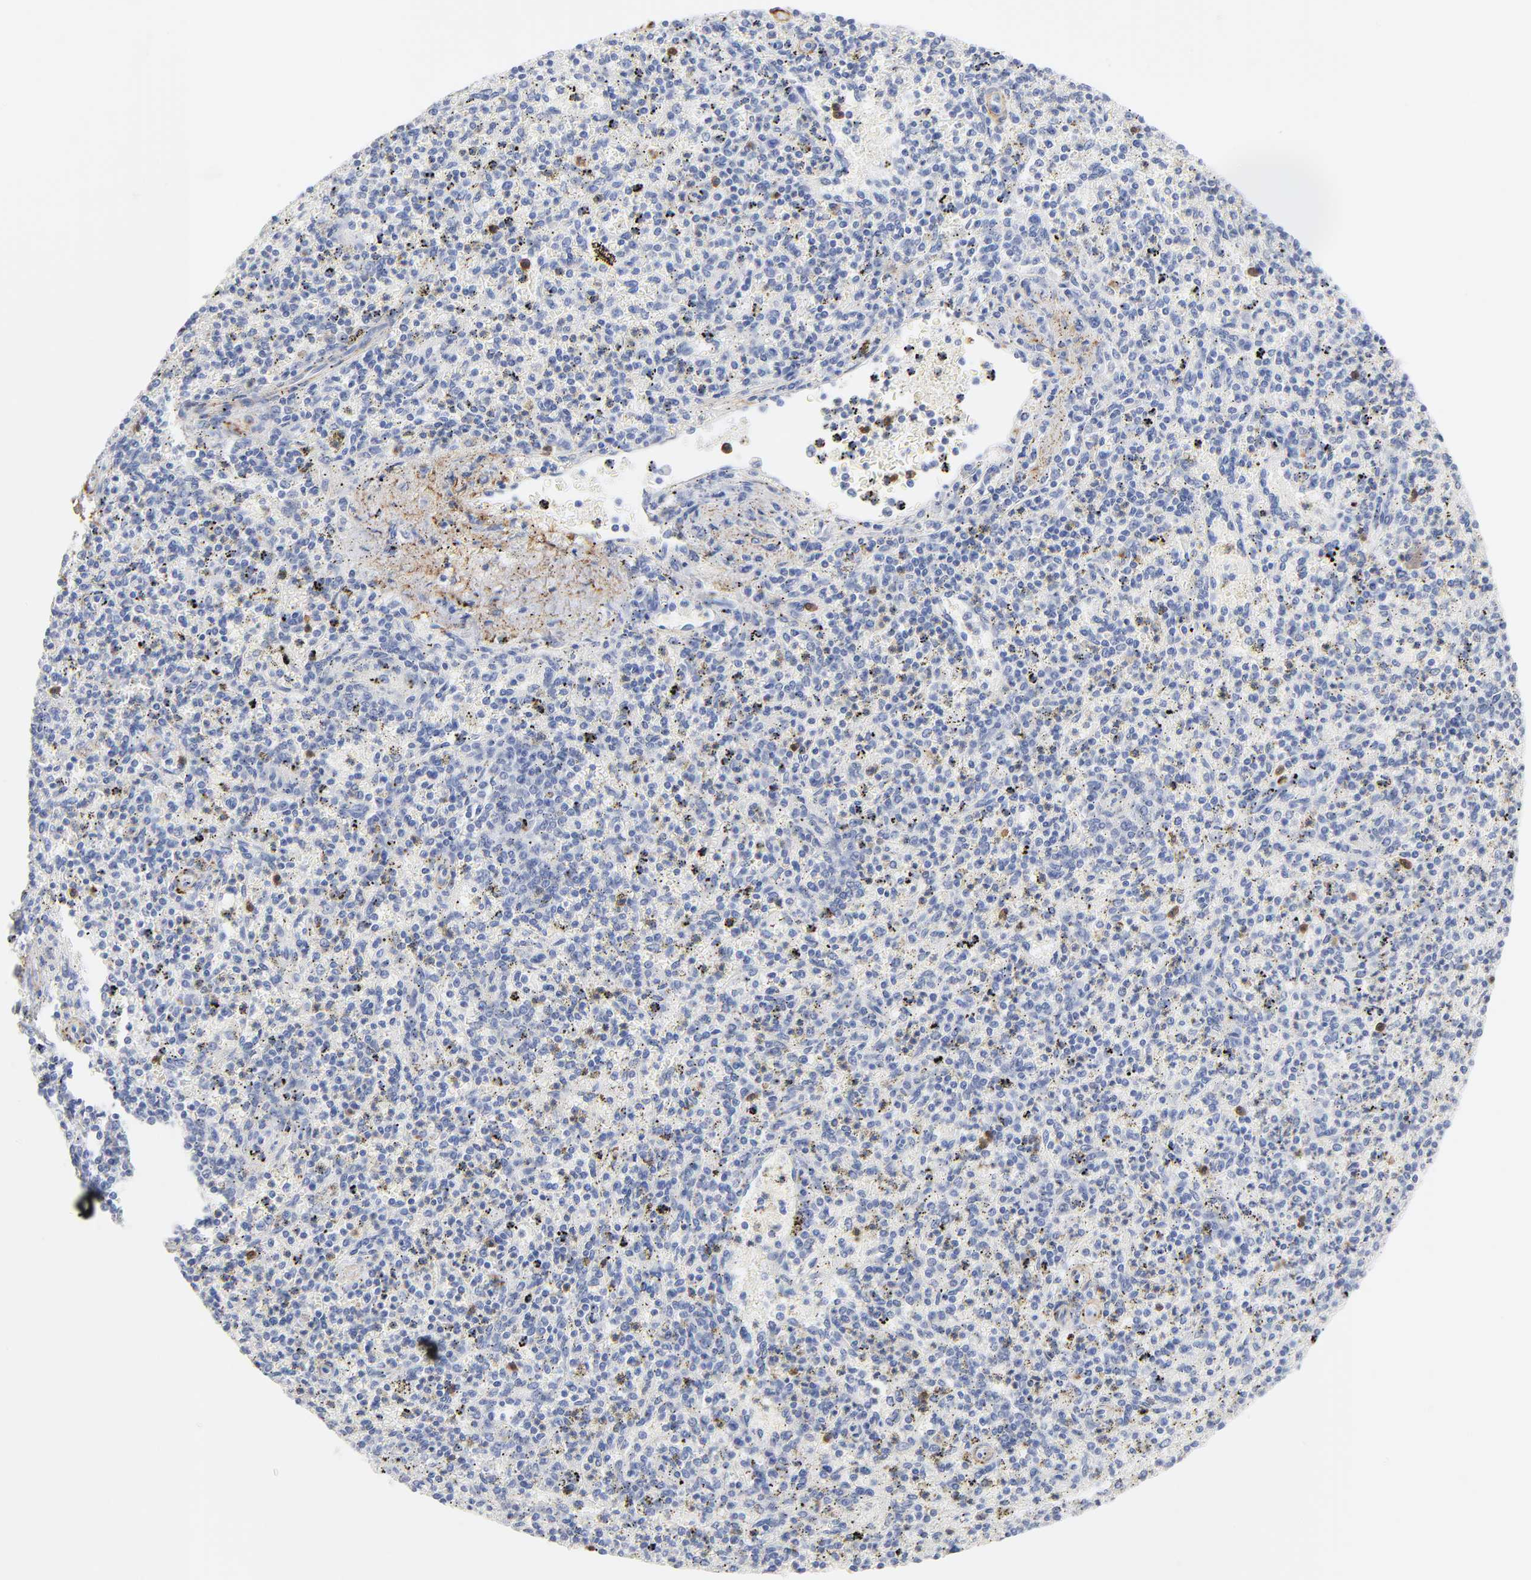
{"staining": {"intensity": "weak", "quantity": "<25%", "location": "cytoplasmic/membranous"}, "tissue": "spleen", "cell_type": "Cells in red pulp", "image_type": "normal", "snomed": [{"axis": "morphology", "description": "Normal tissue, NOS"}, {"axis": "topography", "description": "Spleen"}], "caption": "A photomicrograph of spleen stained for a protein demonstrates no brown staining in cells in red pulp. (DAB (3,3'-diaminobenzidine) IHC, high magnification).", "gene": "AGTR1", "patient": {"sex": "male", "age": 72}}